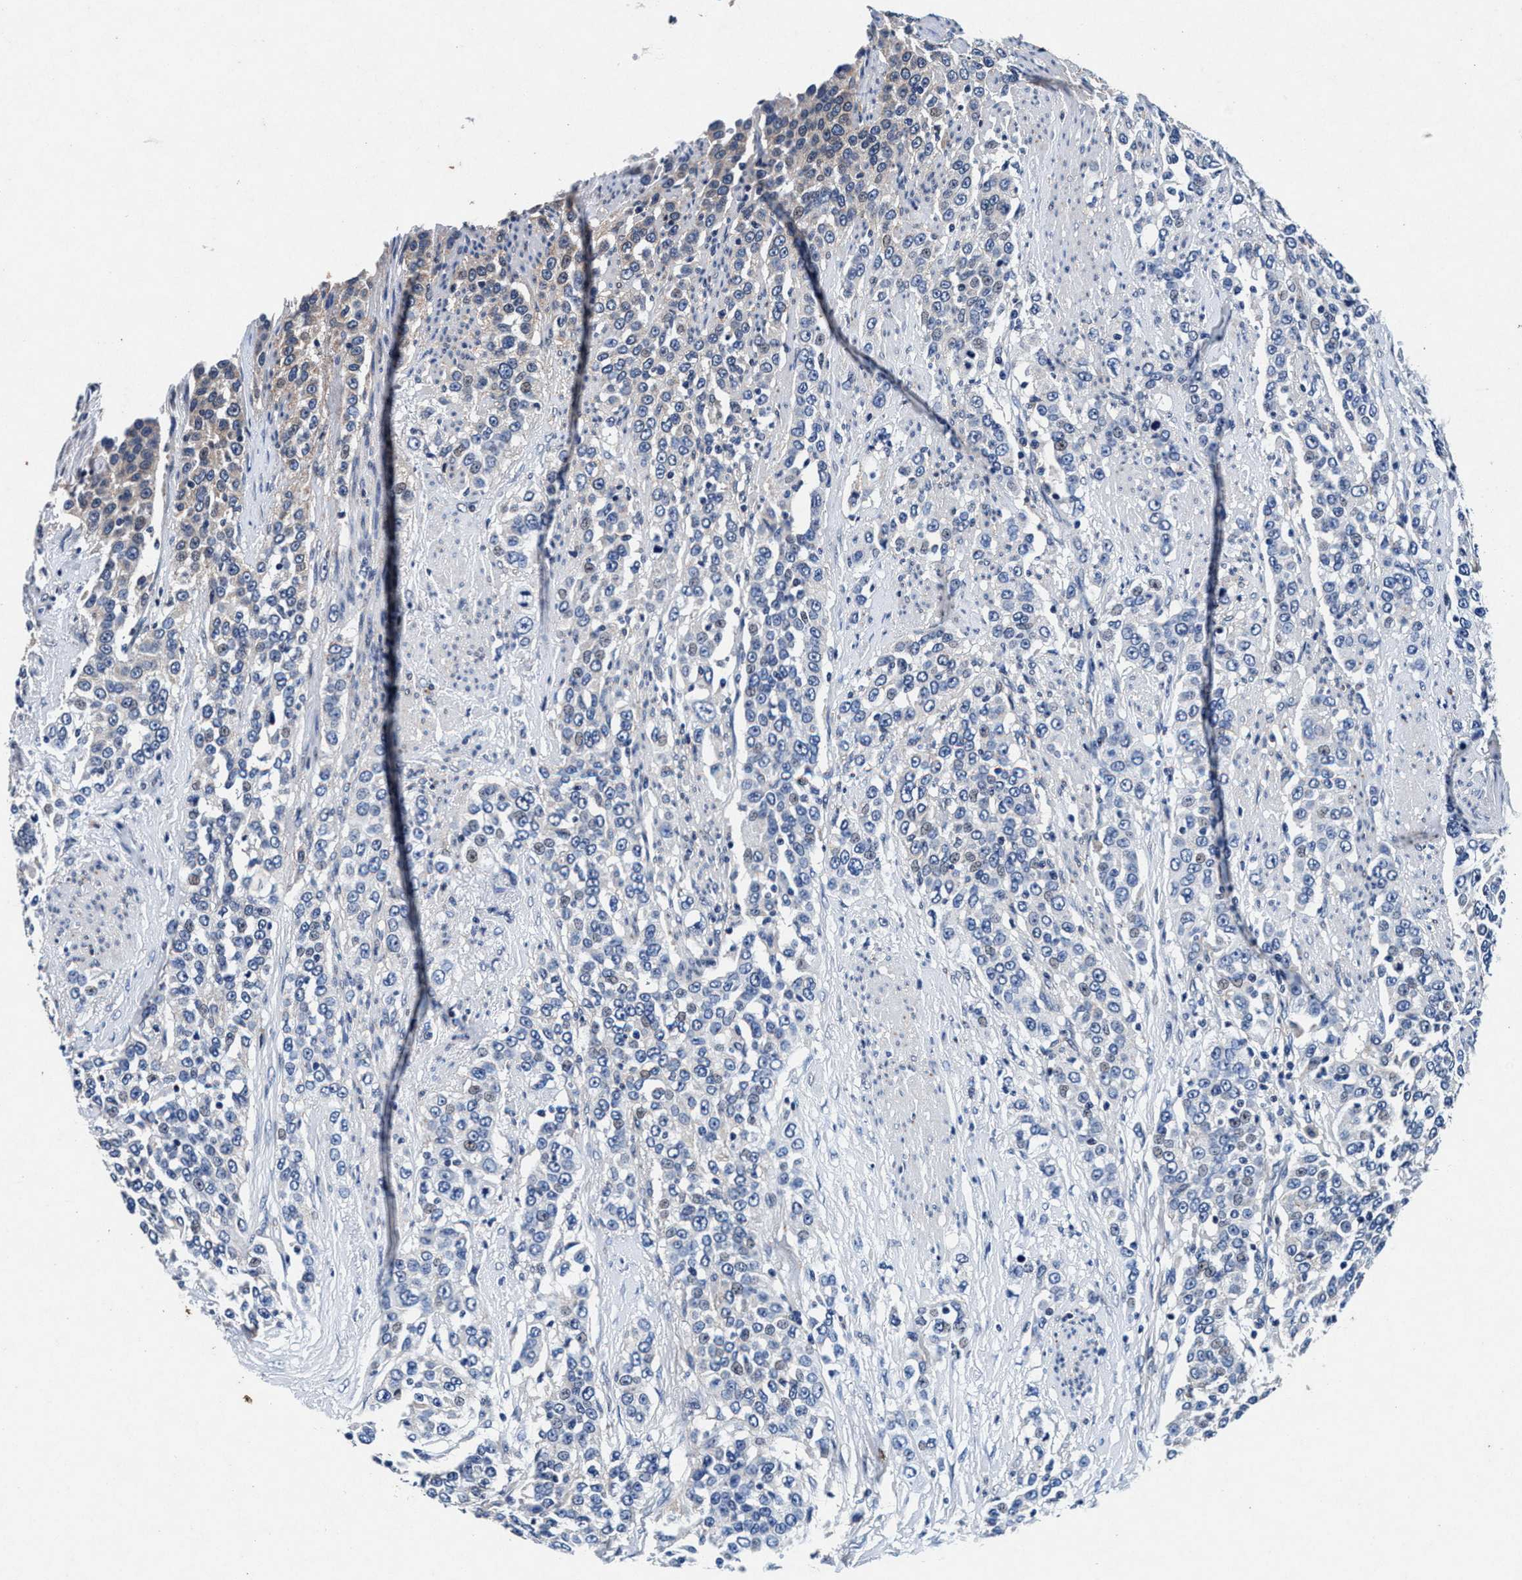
{"staining": {"intensity": "weak", "quantity": "<25%", "location": "cytoplasmic/membranous"}, "tissue": "urothelial cancer", "cell_type": "Tumor cells", "image_type": "cancer", "snomed": [{"axis": "morphology", "description": "Urothelial carcinoma, High grade"}, {"axis": "topography", "description": "Urinary bladder"}], "caption": "A photomicrograph of human high-grade urothelial carcinoma is negative for staining in tumor cells.", "gene": "SLC8A1", "patient": {"sex": "female", "age": 80}}